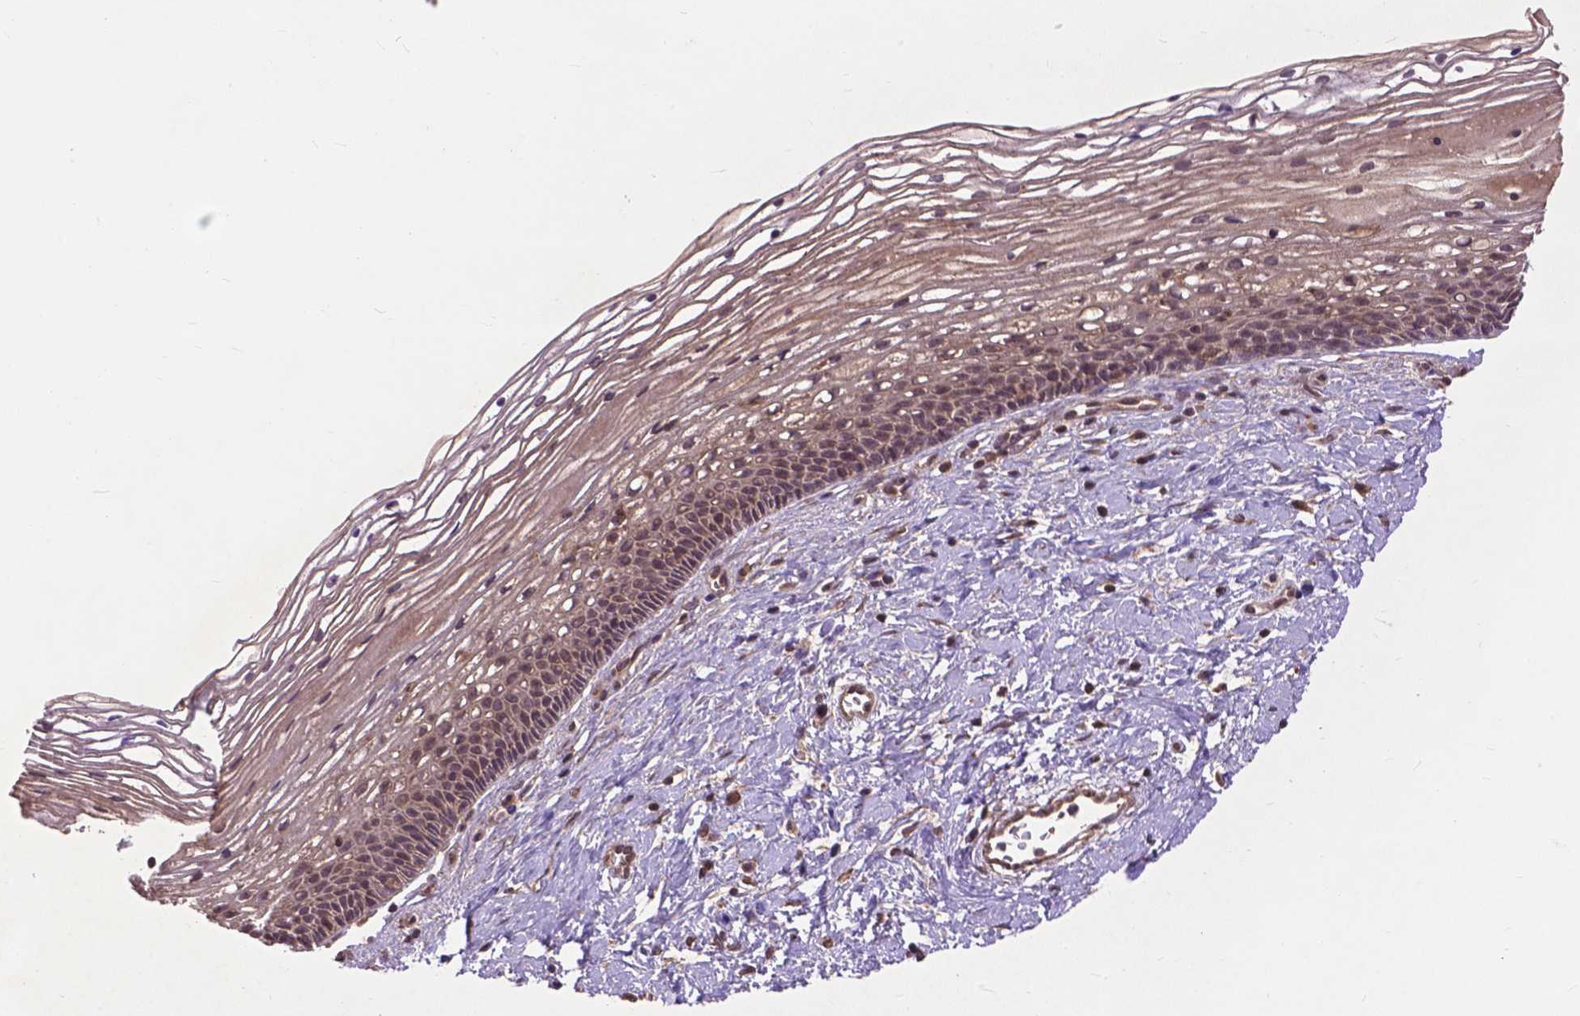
{"staining": {"intensity": "moderate", "quantity": ">75%", "location": "cytoplasmic/membranous"}, "tissue": "cervix", "cell_type": "Glandular cells", "image_type": "normal", "snomed": [{"axis": "morphology", "description": "Normal tissue, NOS"}, {"axis": "topography", "description": "Cervix"}], "caption": "This photomicrograph reveals immunohistochemistry staining of benign human cervix, with medium moderate cytoplasmic/membranous staining in approximately >75% of glandular cells.", "gene": "ZNF616", "patient": {"sex": "female", "age": 34}}